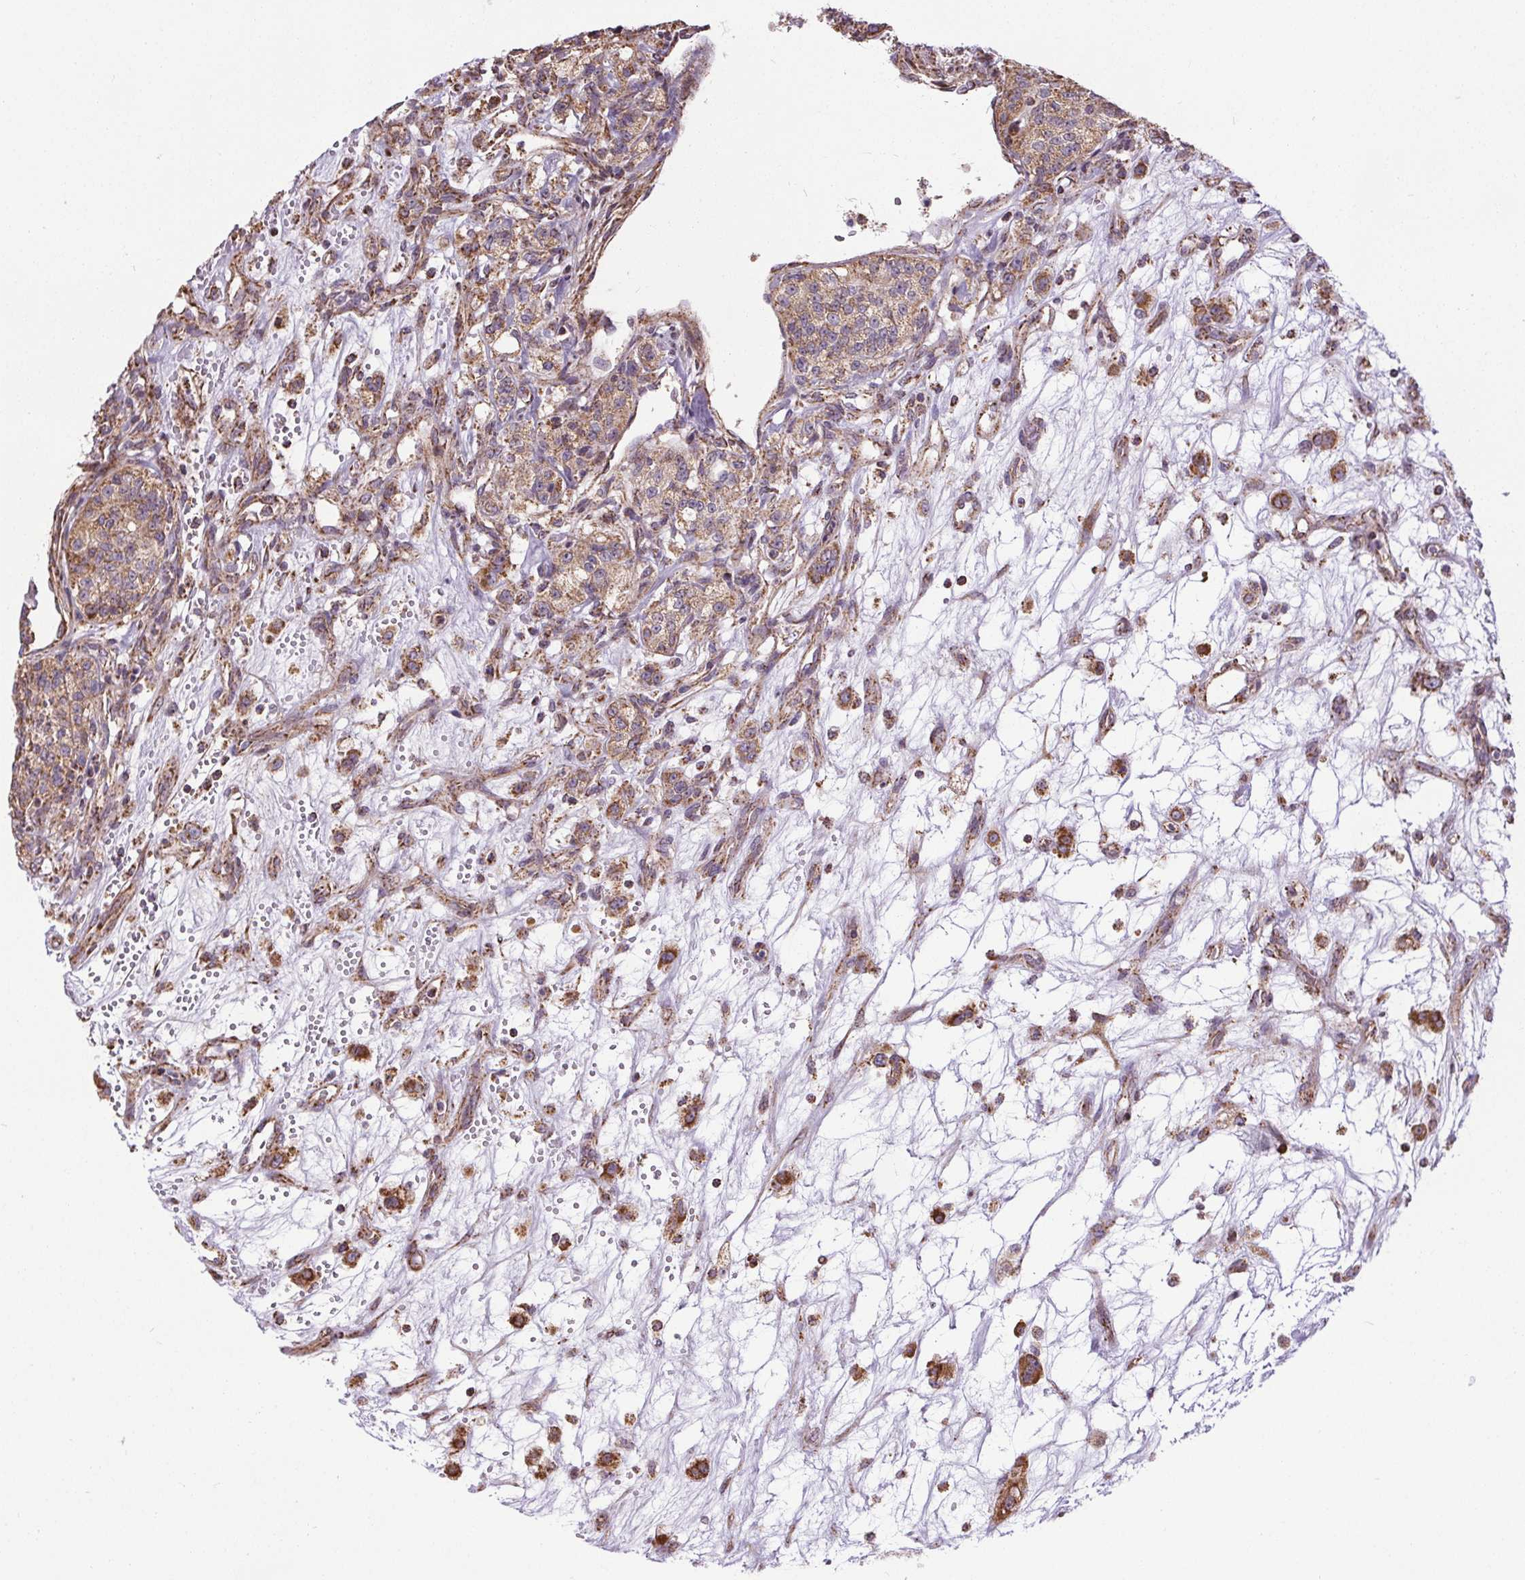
{"staining": {"intensity": "moderate", "quantity": ">75%", "location": "cytoplasmic/membranous"}, "tissue": "renal cancer", "cell_type": "Tumor cells", "image_type": "cancer", "snomed": [{"axis": "morphology", "description": "Adenocarcinoma, NOS"}, {"axis": "topography", "description": "Kidney"}], "caption": "DAB (3,3'-diaminobenzidine) immunohistochemical staining of renal cancer shows moderate cytoplasmic/membranous protein positivity in approximately >75% of tumor cells. Nuclei are stained in blue.", "gene": "ZNF548", "patient": {"sex": "female", "age": 63}}